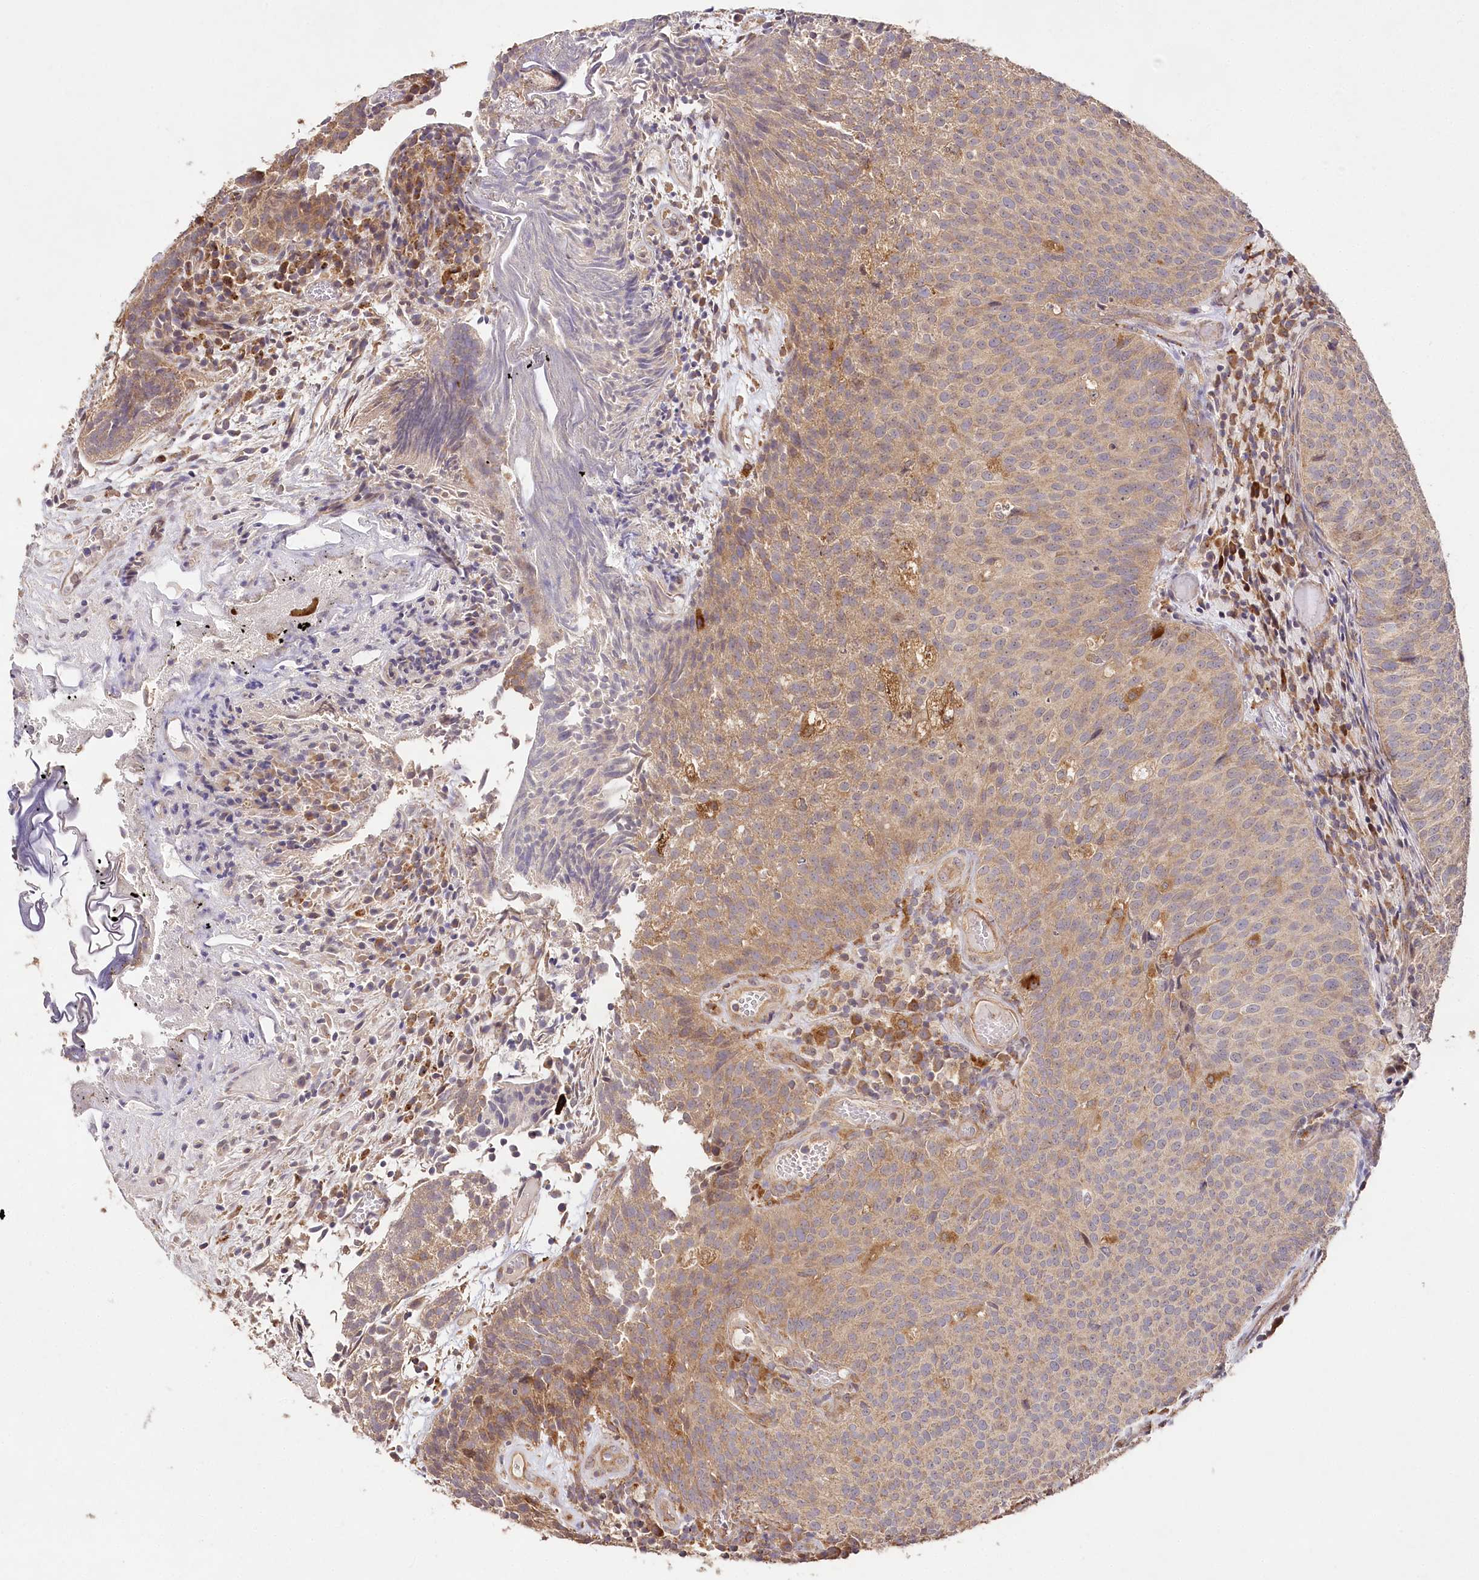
{"staining": {"intensity": "moderate", "quantity": ">75%", "location": "cytoplasmic/membranous"}, "tissue": "urothelial cancer", "cell_type": "Tumor cells", "image_type": "cancer", "snomed": [{"axis": "morphology", "description": "Urothelial carcinoma, Low grade"}, {"axis": "topography", "description": "Urinary bladder"}], "caption": "Tumor cells reveal medium levels of moderate cytoplasmic/membranous expression in about >75% of cells in urothelial cancer. (DAB IHC, brown staining for protein, blue staining for nuclei).", "gene": "DMXL1", "patient": {"sex": "male", "age": 86}}